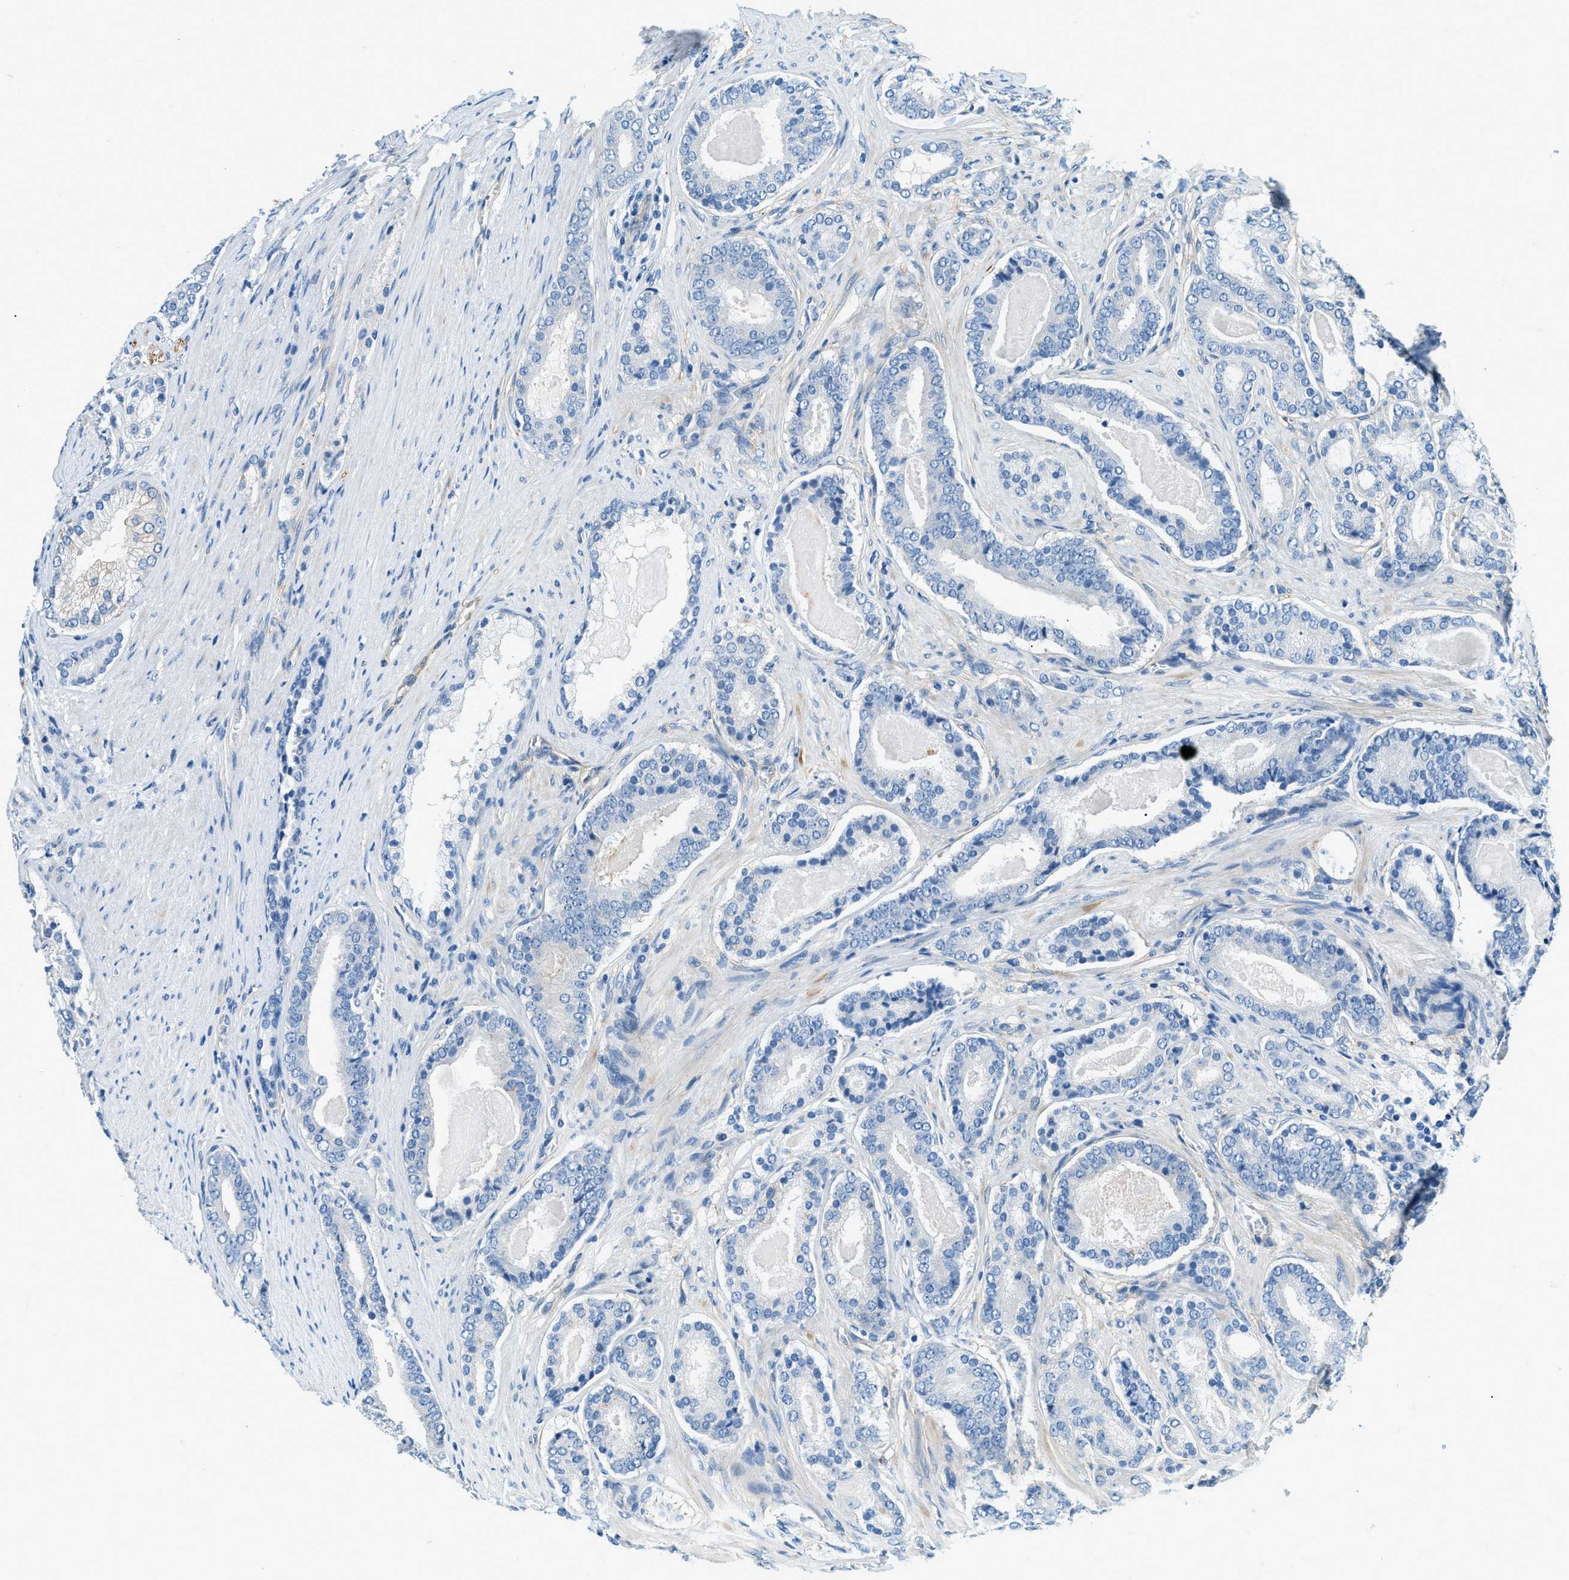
{"staining": {"intensity": "negative", "quantity": "none", "location": "none"}, "tissue": "prostate cancer", "cell_type": "Tumor cells", "image_type": "cancer", "snomed": [{"axis": "morphology", "description": "Adenocarcinoma, High grade"}, {"axis": "topography", "description": "Prostate"}], "caption": "Tumor cells are negative for protein expression in human prostate cancer. (Brightfield microscopy of DAB (3,3'-diaminobenzidine) immunohistochemistry (IHC) at high magnification).", "gene": "ZNF367", "patient": {"sex": "male", "age": 60}}